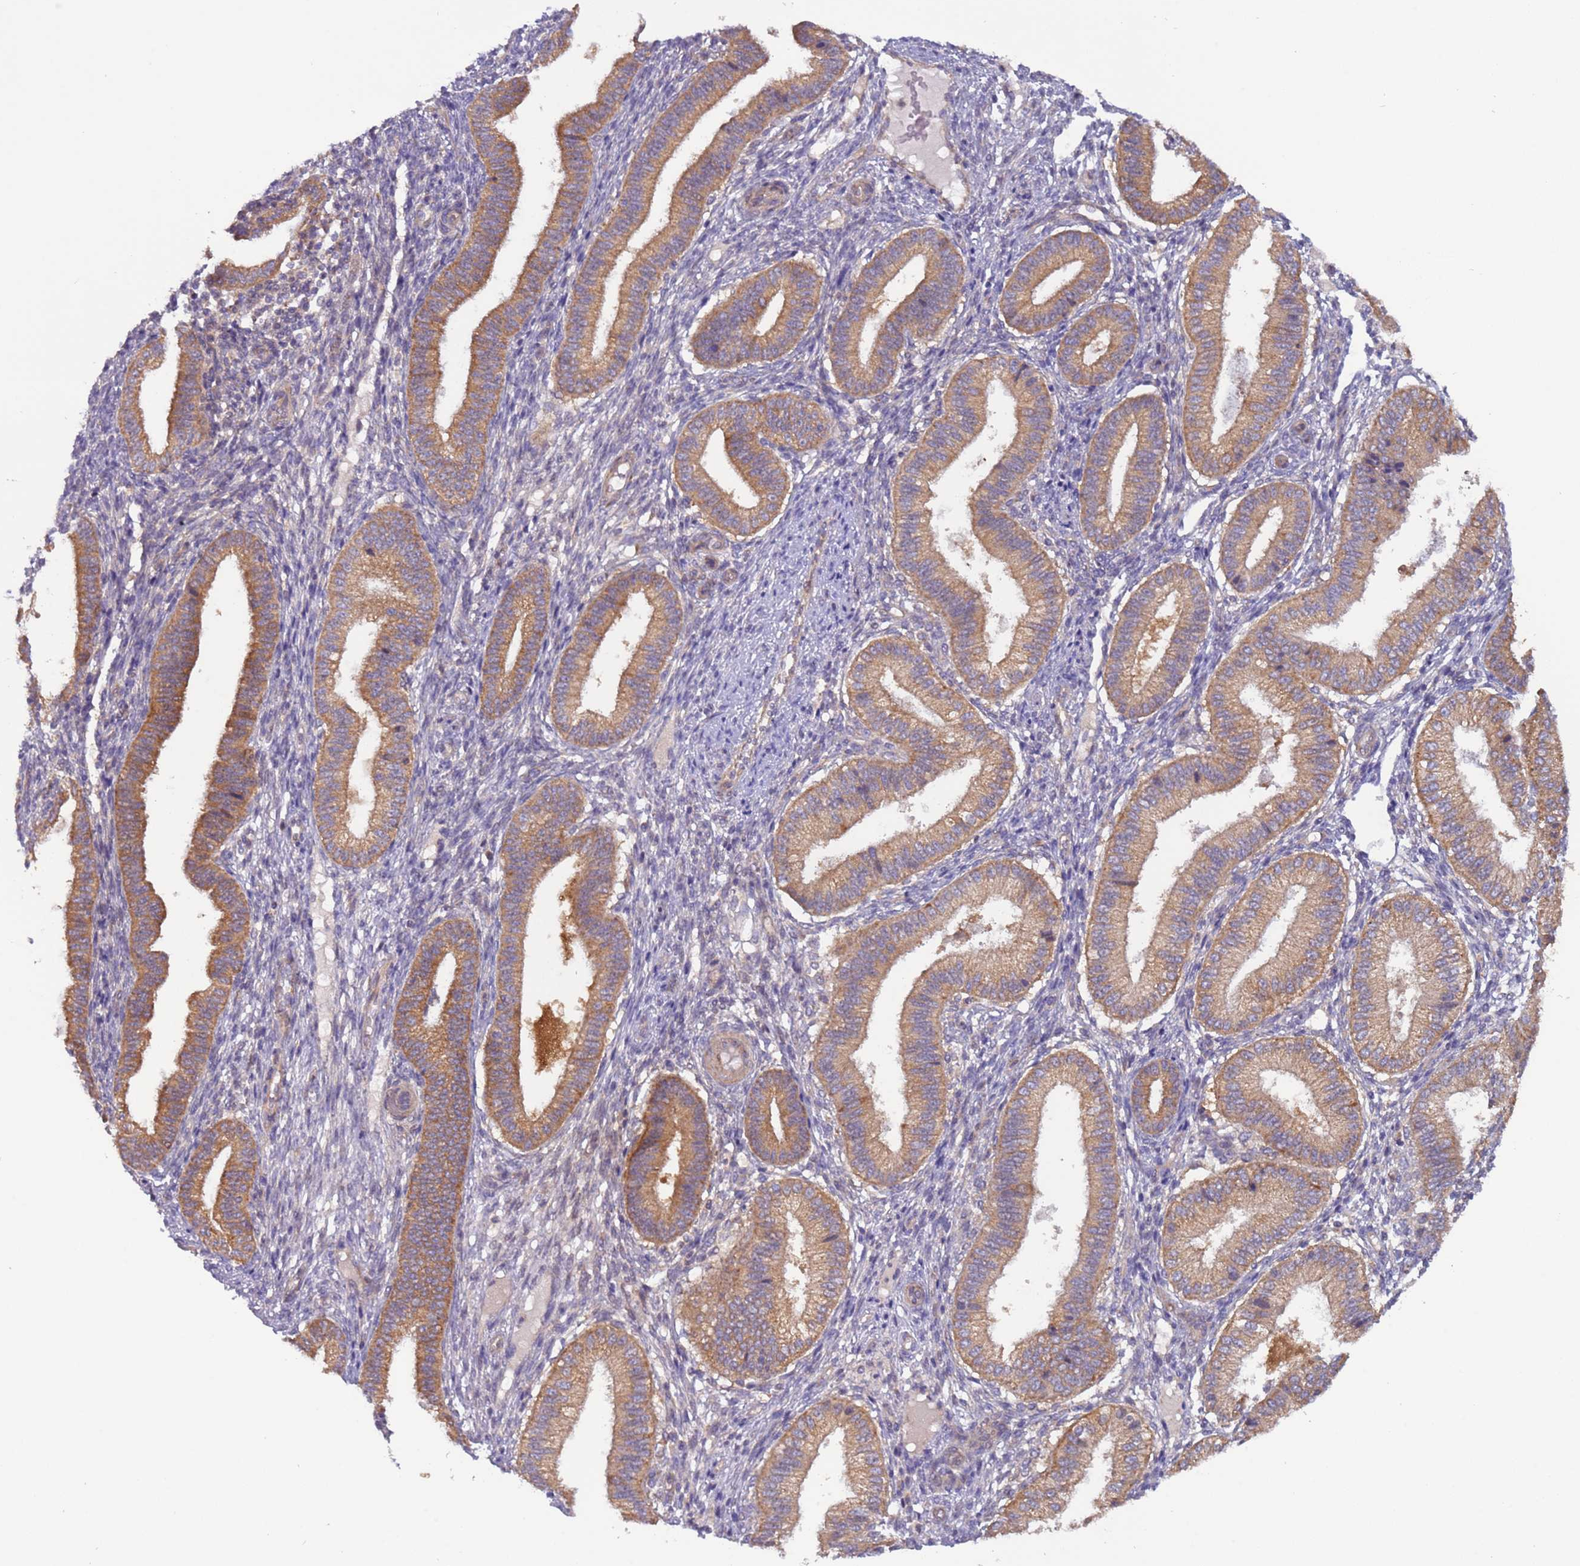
{"staining": {"intensity": "weak", "quantity": "<25%", "location": "cytoplasmic/membranous"}, "tissue": "endometrium", "cell_type": "Cells in endometrial stroma", "image_type": "normal", "snomed": [{"axis": "morphology", "description": "Normal tissue, NOS"}, {"axis": "topography", "description": "Endometrium"}], "caption": "Immunohistochemistry micrograph of normal endometrium: human endometrium stained with DAB exhibits no significant protein expression in cells in endometrial stroma.", "gene": "UQCRQ", "patient": {"sex": "female", "age": 39}}